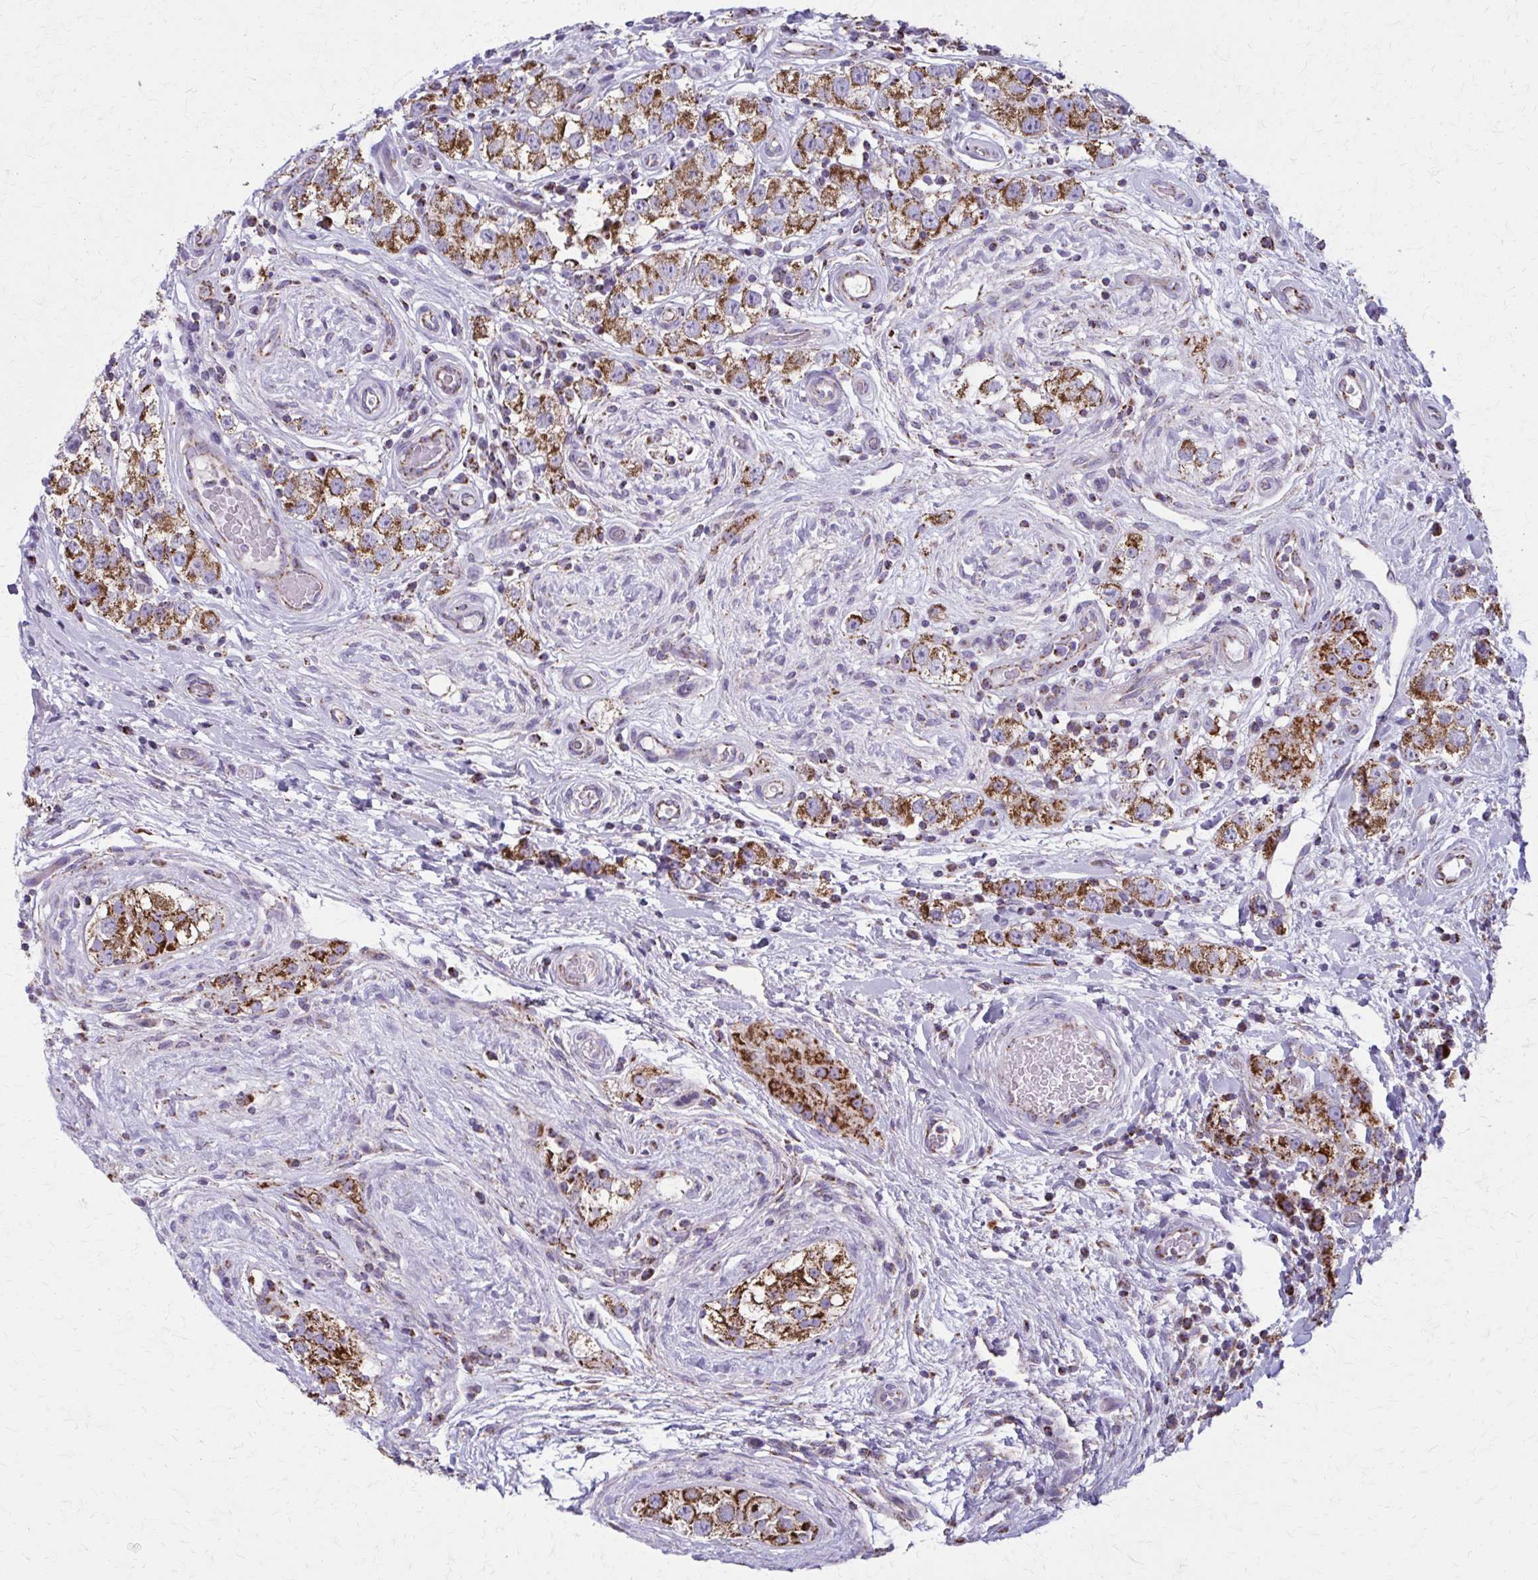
{"staining": {"intensity": "strong", "quantity": ">75%", "location": "cytoplasmic/membranous"}, "tissue": "testis cancer", "cell_type": "Tumor cells", "image_type": "cancer", "snomed": [{"axis": "morphology", "description": "Seminoma, NOS"}, {"axis": "topography", "description": "Testis"}], "caption": "Seminoma (testis) stained with DAB IHC exhibits high levels of strong cytoplasmic/membranous positivity in about >75% of tumor cells.", "gene": "TVP23A", "patient": {"sex": "male", "age": 34}}